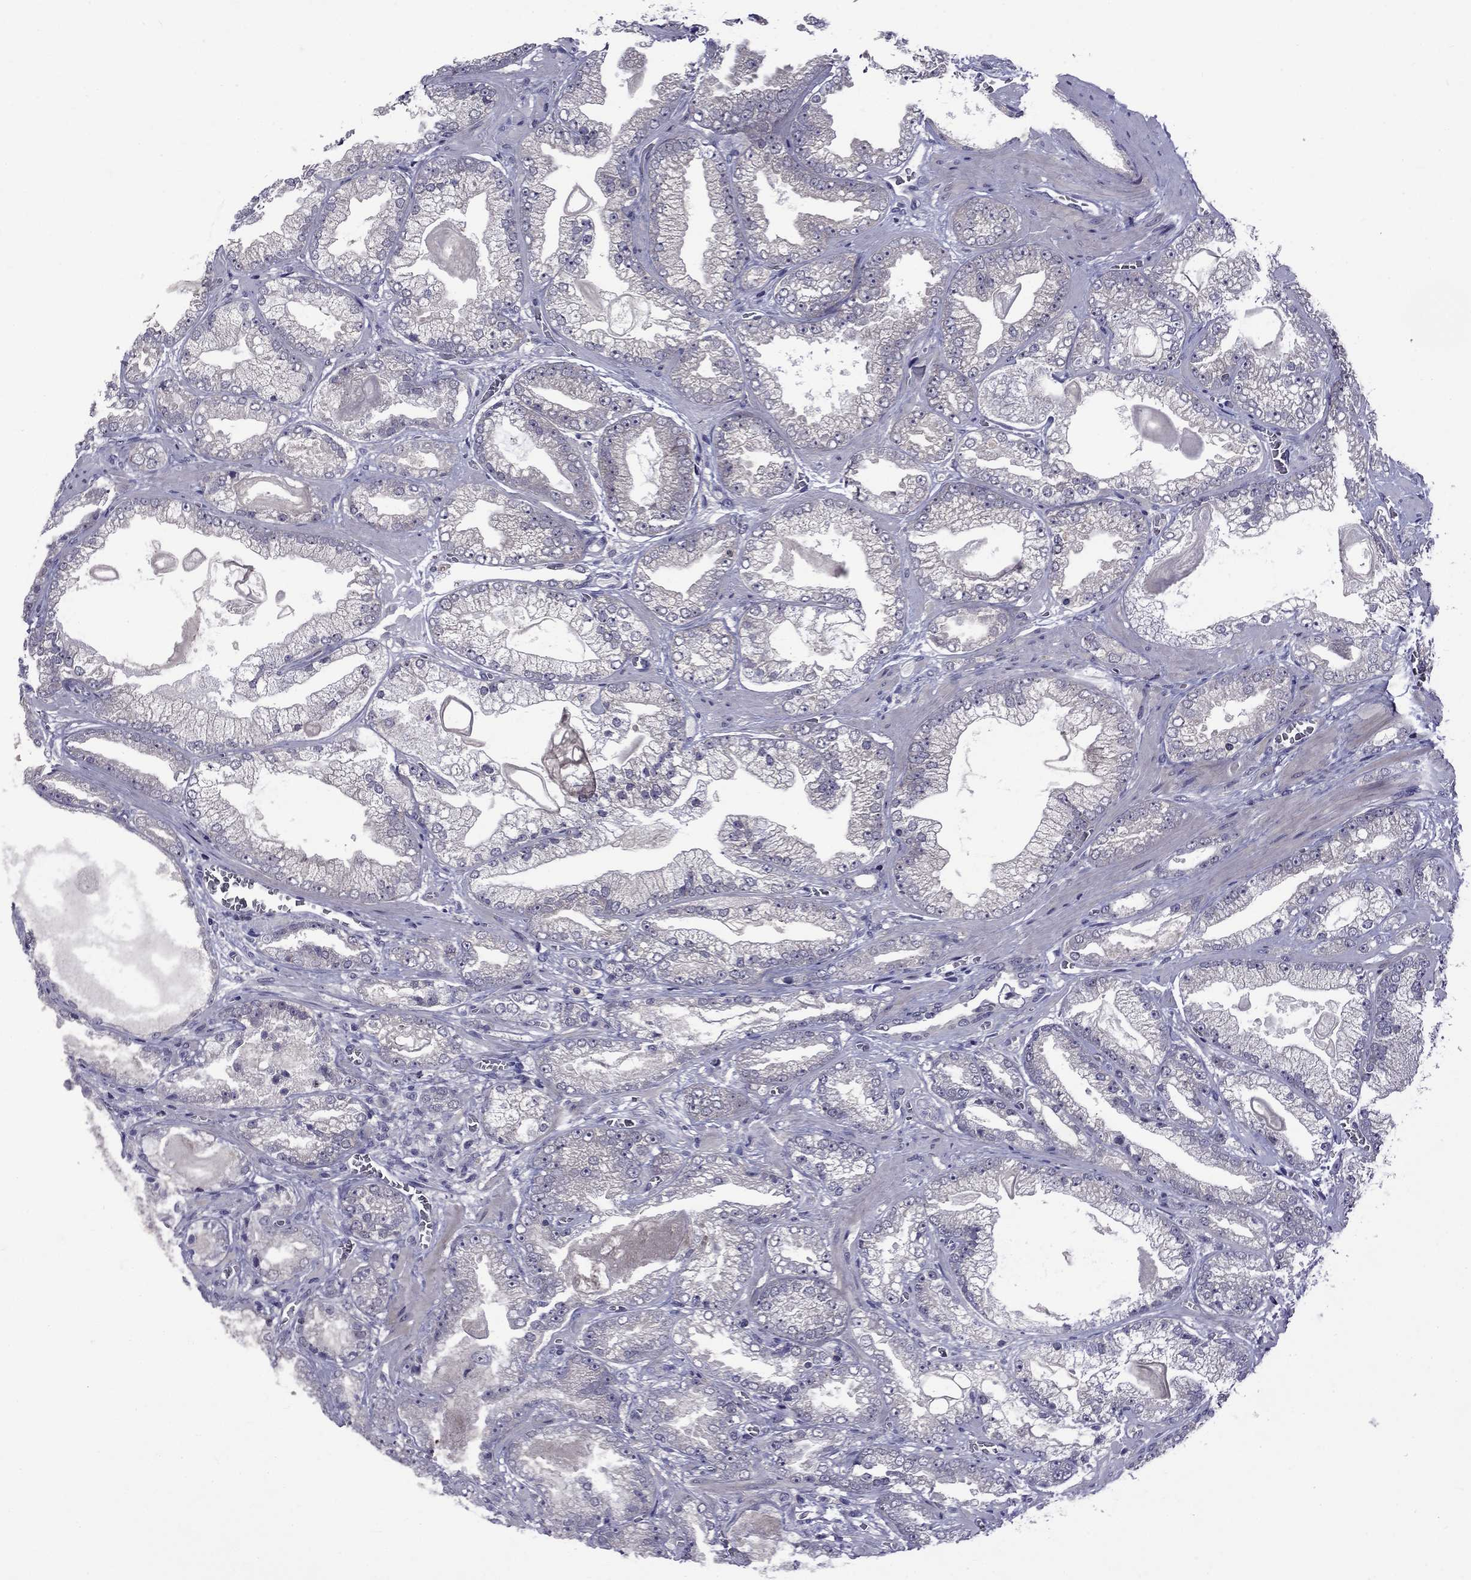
{"staining": {"intensity": "negative", "quantity": "none", "location": "none"}, "tissue": "prostate cancer", "cell_type": "Tumor cells", "image_type": "cancer", "snomed": [{"axis": "morphology", "description": "Adenocarcinoma, Low grade"}, {"axis": "topography", "description": "Prostate"}], "caption": "Immunohistochemical staining of human adenocarcinoma (low-grade) (prostate) shows no significant positivity in tumor cells. Nuclei are stained in blue.", "gene": "SNTA1", "patient": {"sex": "male", "age": 57}}